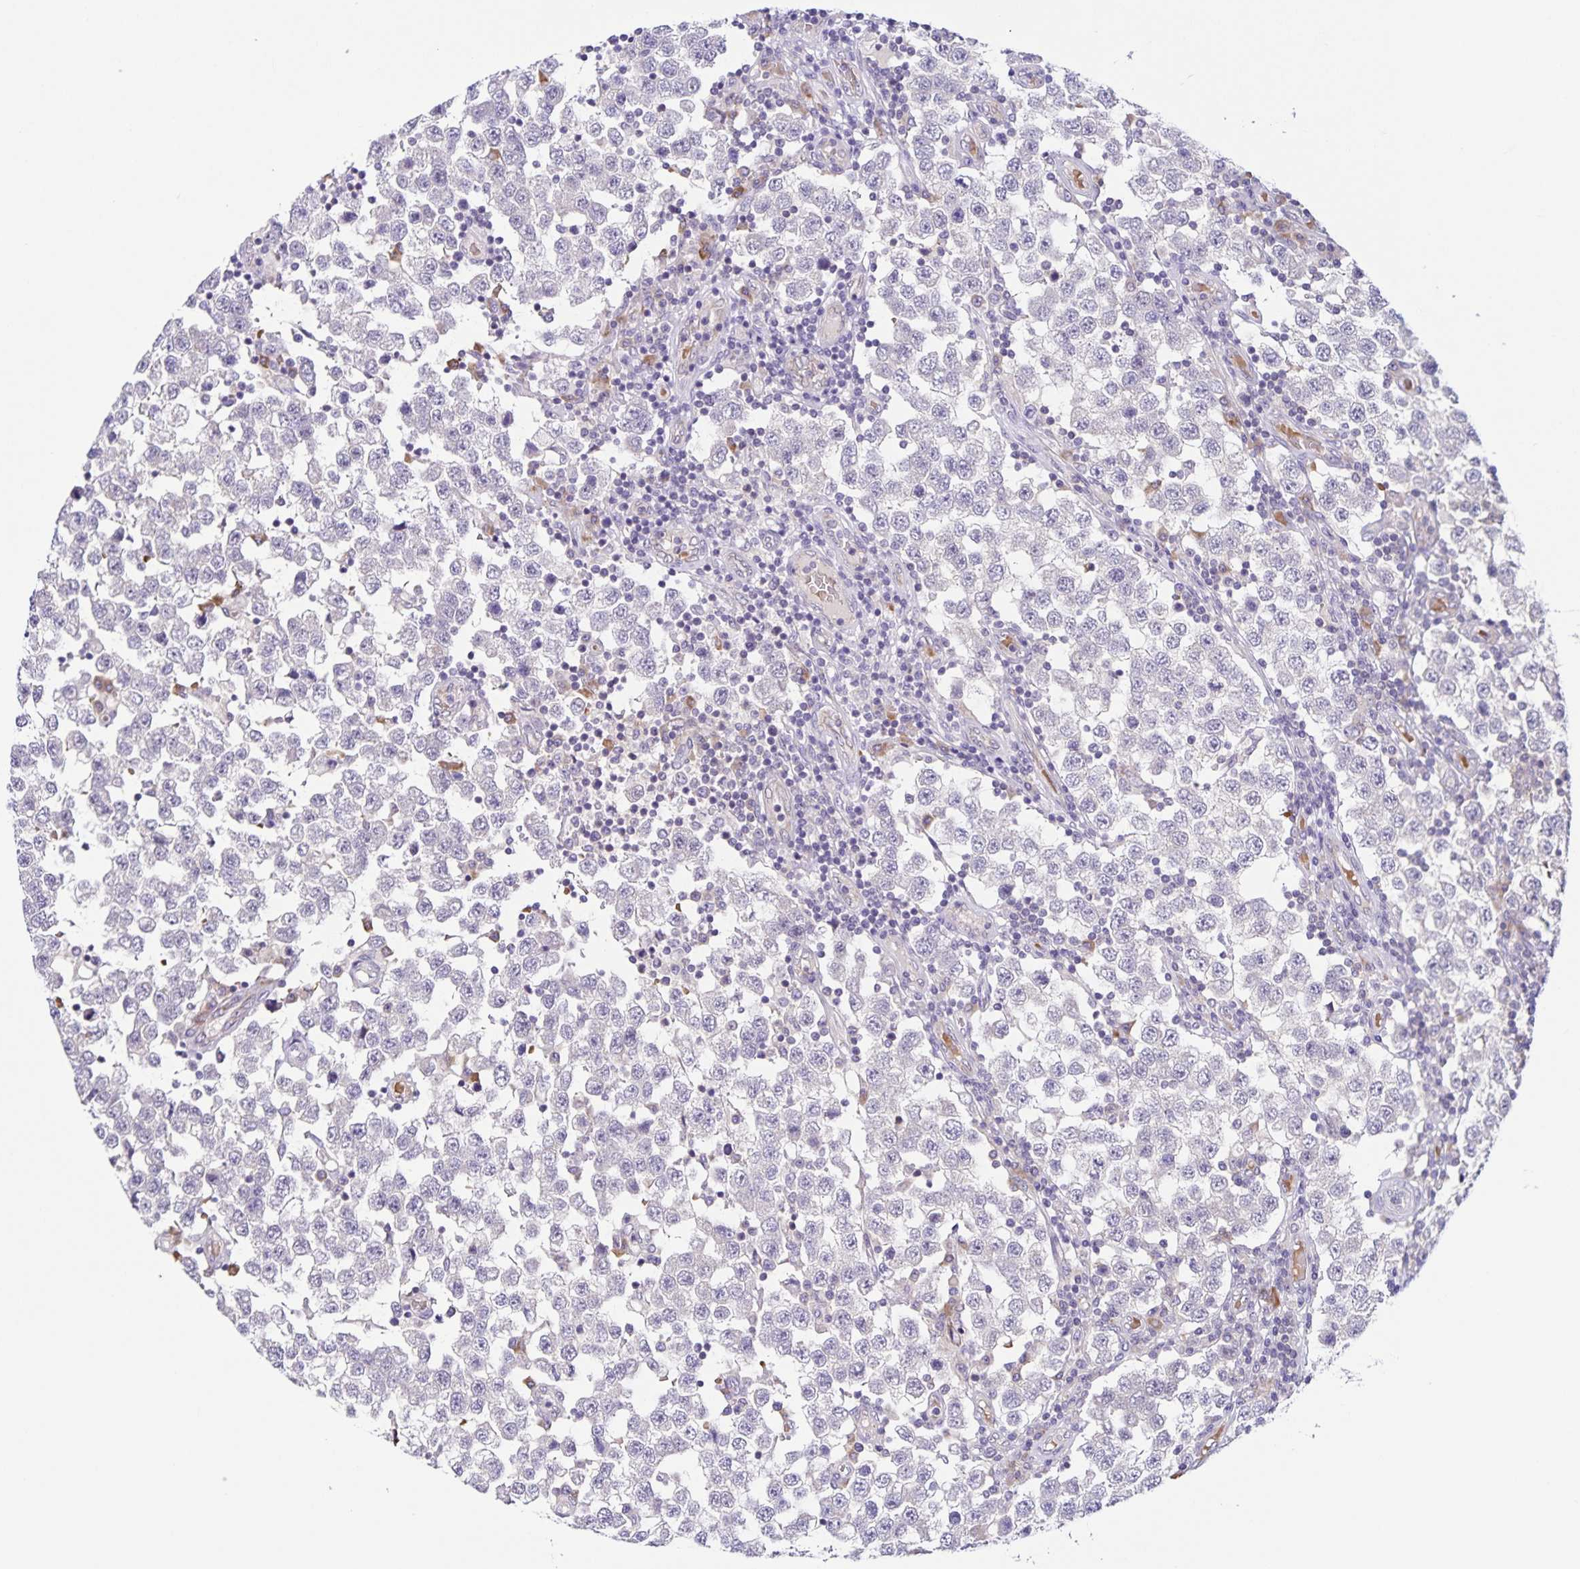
{"staining": {"intensity": "negative", "quantity": "none", "location": "none"}, "tissue": "testis cancer", "cell_type": "Tumor cells", "image_type": "cancer", "snomed": [{"axis": "morphology", "description": "Seminoma, NOS"}, {"axis": "topography", "description": "Testis"}], "caption": "High power microscopy micrograph of an immunohistochemistry (IHC) image of testis seminoma, revealing no significant expression in tumor cells. (Brightfield microscopy of DAB immunohistochemistry at high magnification).", "gene": "STPG4", "patient": {"sex": "male", "age": 34}}